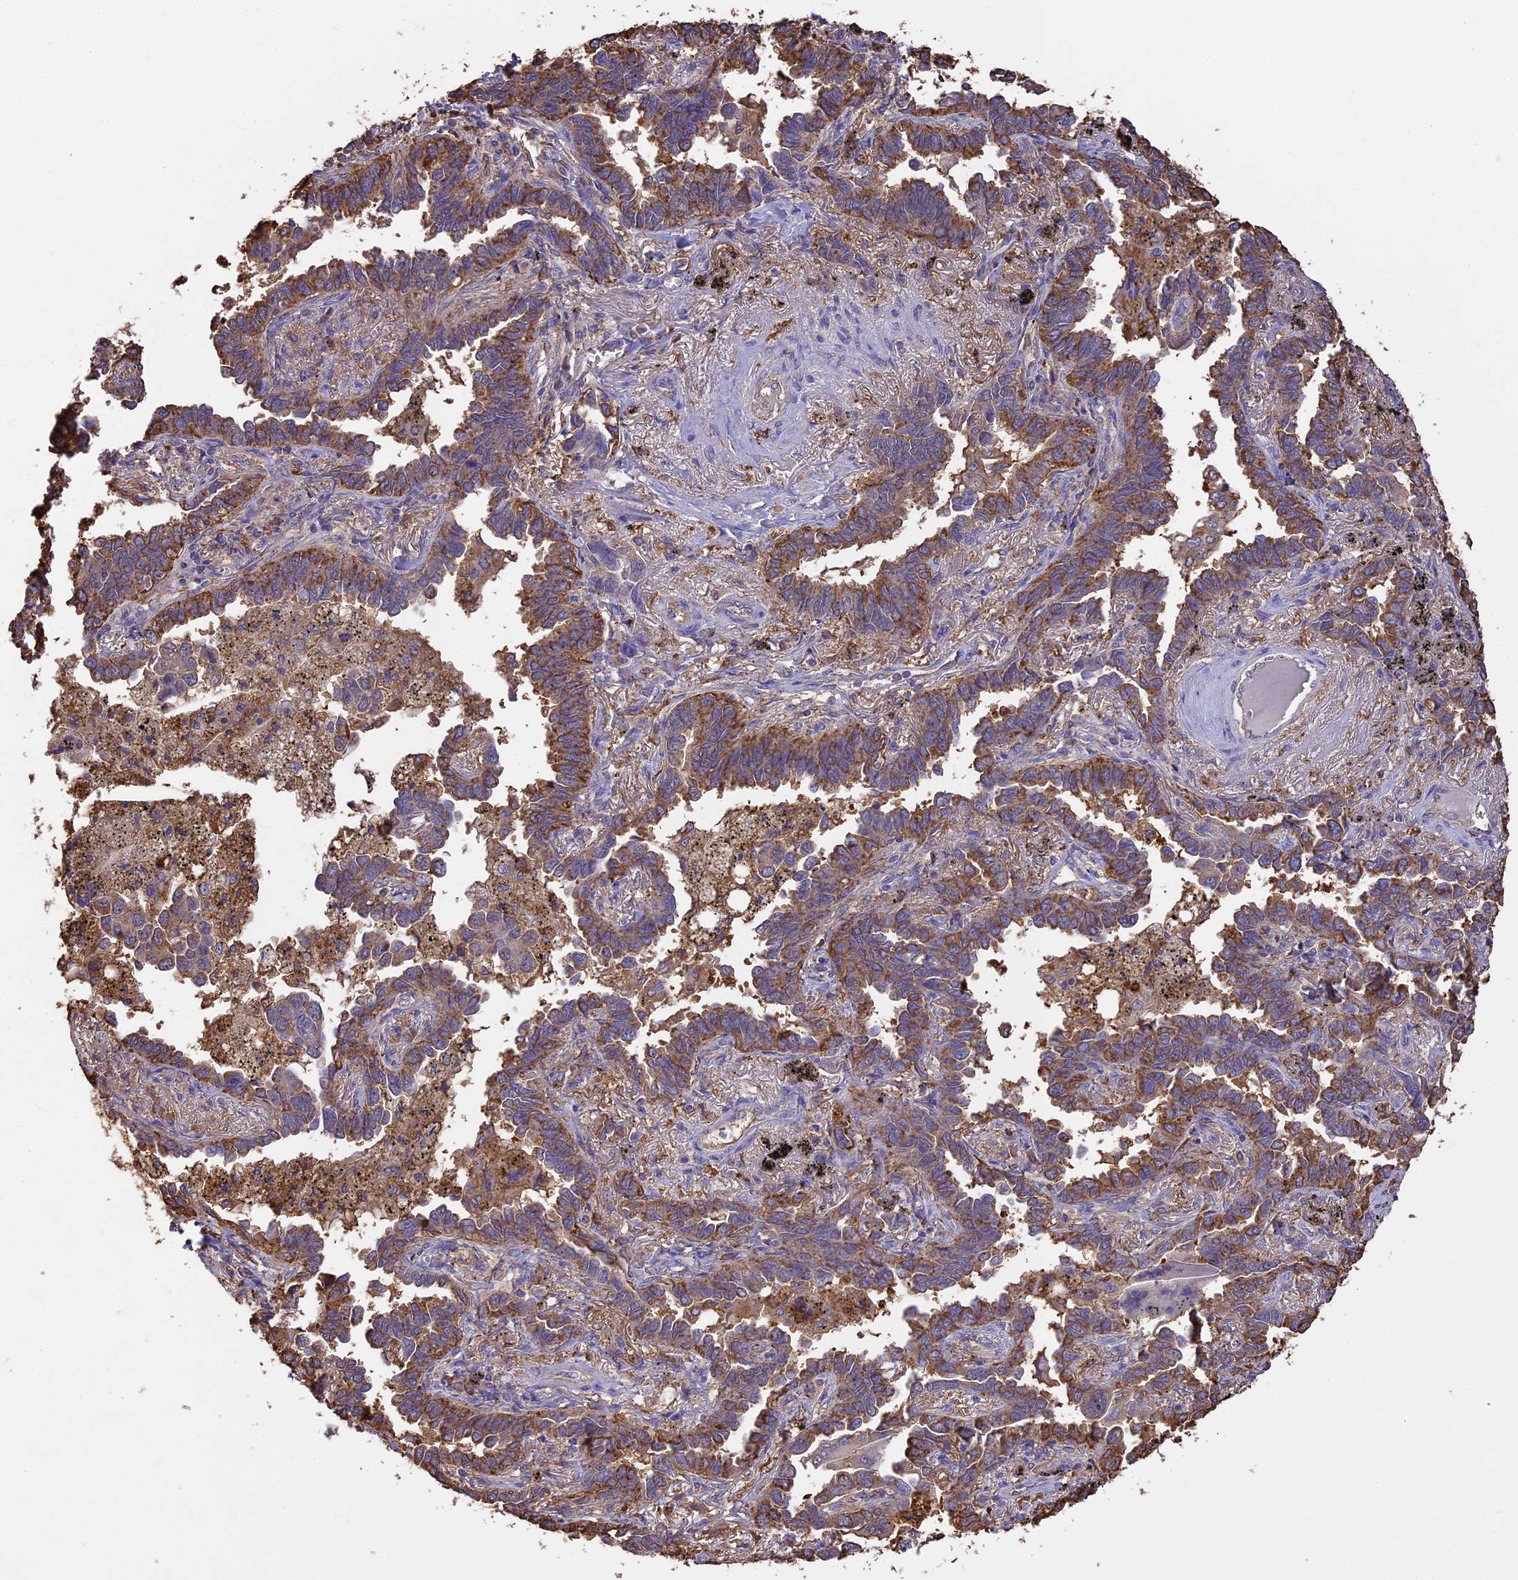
{"staining": {"intensity": "moderate", "quantity": ">75%", "location": "cytoplasmic/membranous"}, "tissue": "lung cancer", "cell_type": "Tumor cells", "image_type": "cancer", "snomed": [{"axis": "morphology", "description": "Adenocarcinoma, NOS"}, {"axis": "topography", "description": "Lung"}], "caption": "Brown immunohistochemical staining in human lung cancer (adenocarcinoma) exhibits moderate cytoplasmic/membranous staining in approximately >75% of tumor cells.", "gene": "ARHGAP19", "patient": {"sex": "male", "age": 67}}